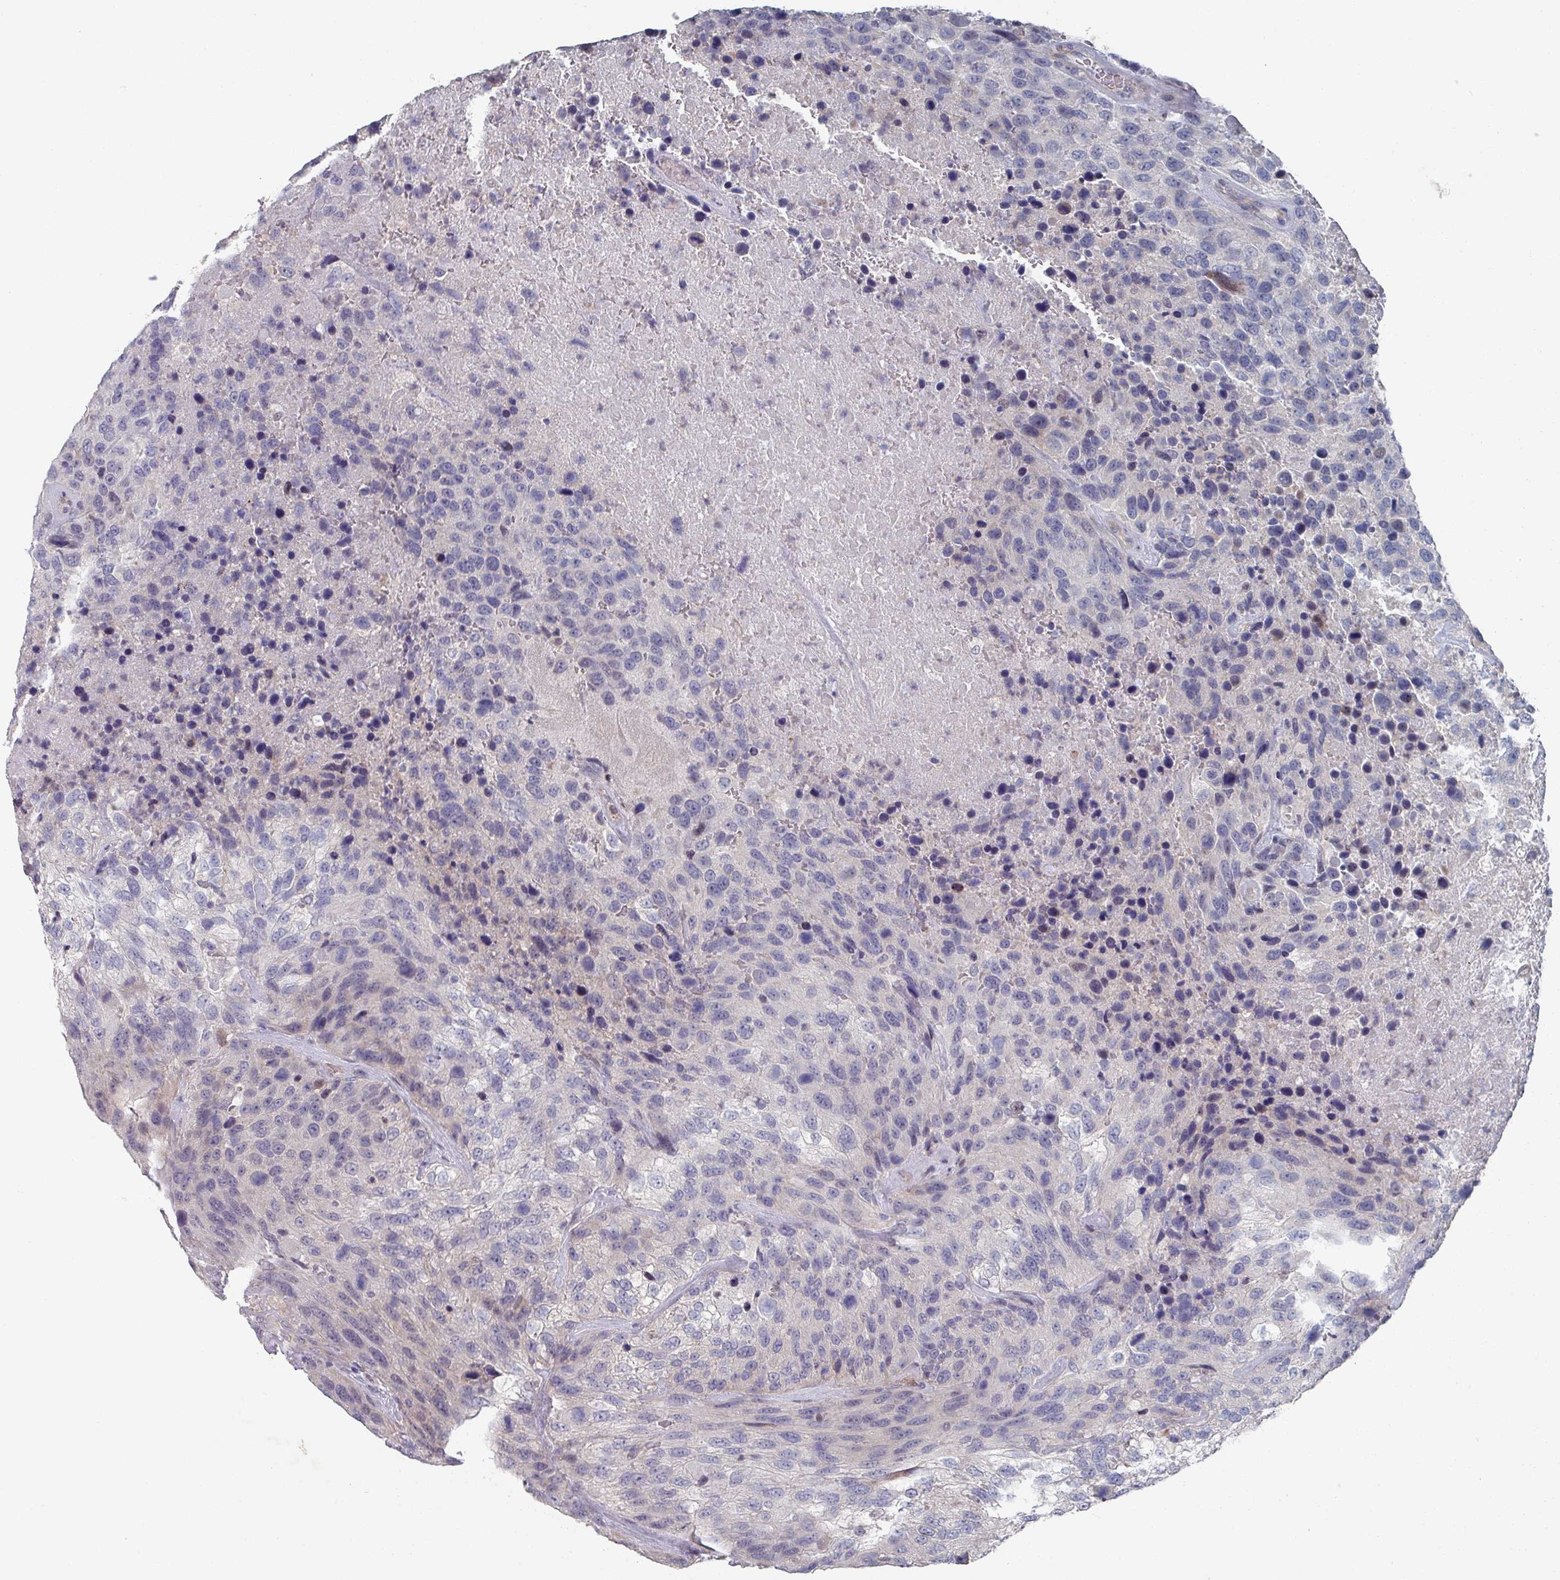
{"staining": {"intensity": "negative", "quantity": "none", "location": "none"}, "tissue": "urothelial cancer", "cell_type": "Tumor cells", "image_type": "cancer", "snomed": [{"axis": "morphology", "description": "Urothelial carcinoma, High grade"}, {"axis": "topography", "description": "Urinary bladder"}], "caption": "High power microscopy image of an immunohistochemistry micrograph of urothelial cancer, revealing no significant positivity in tumor cells.", "gene": "EFL1", "patient": {"sex": "female", "age": 70}}